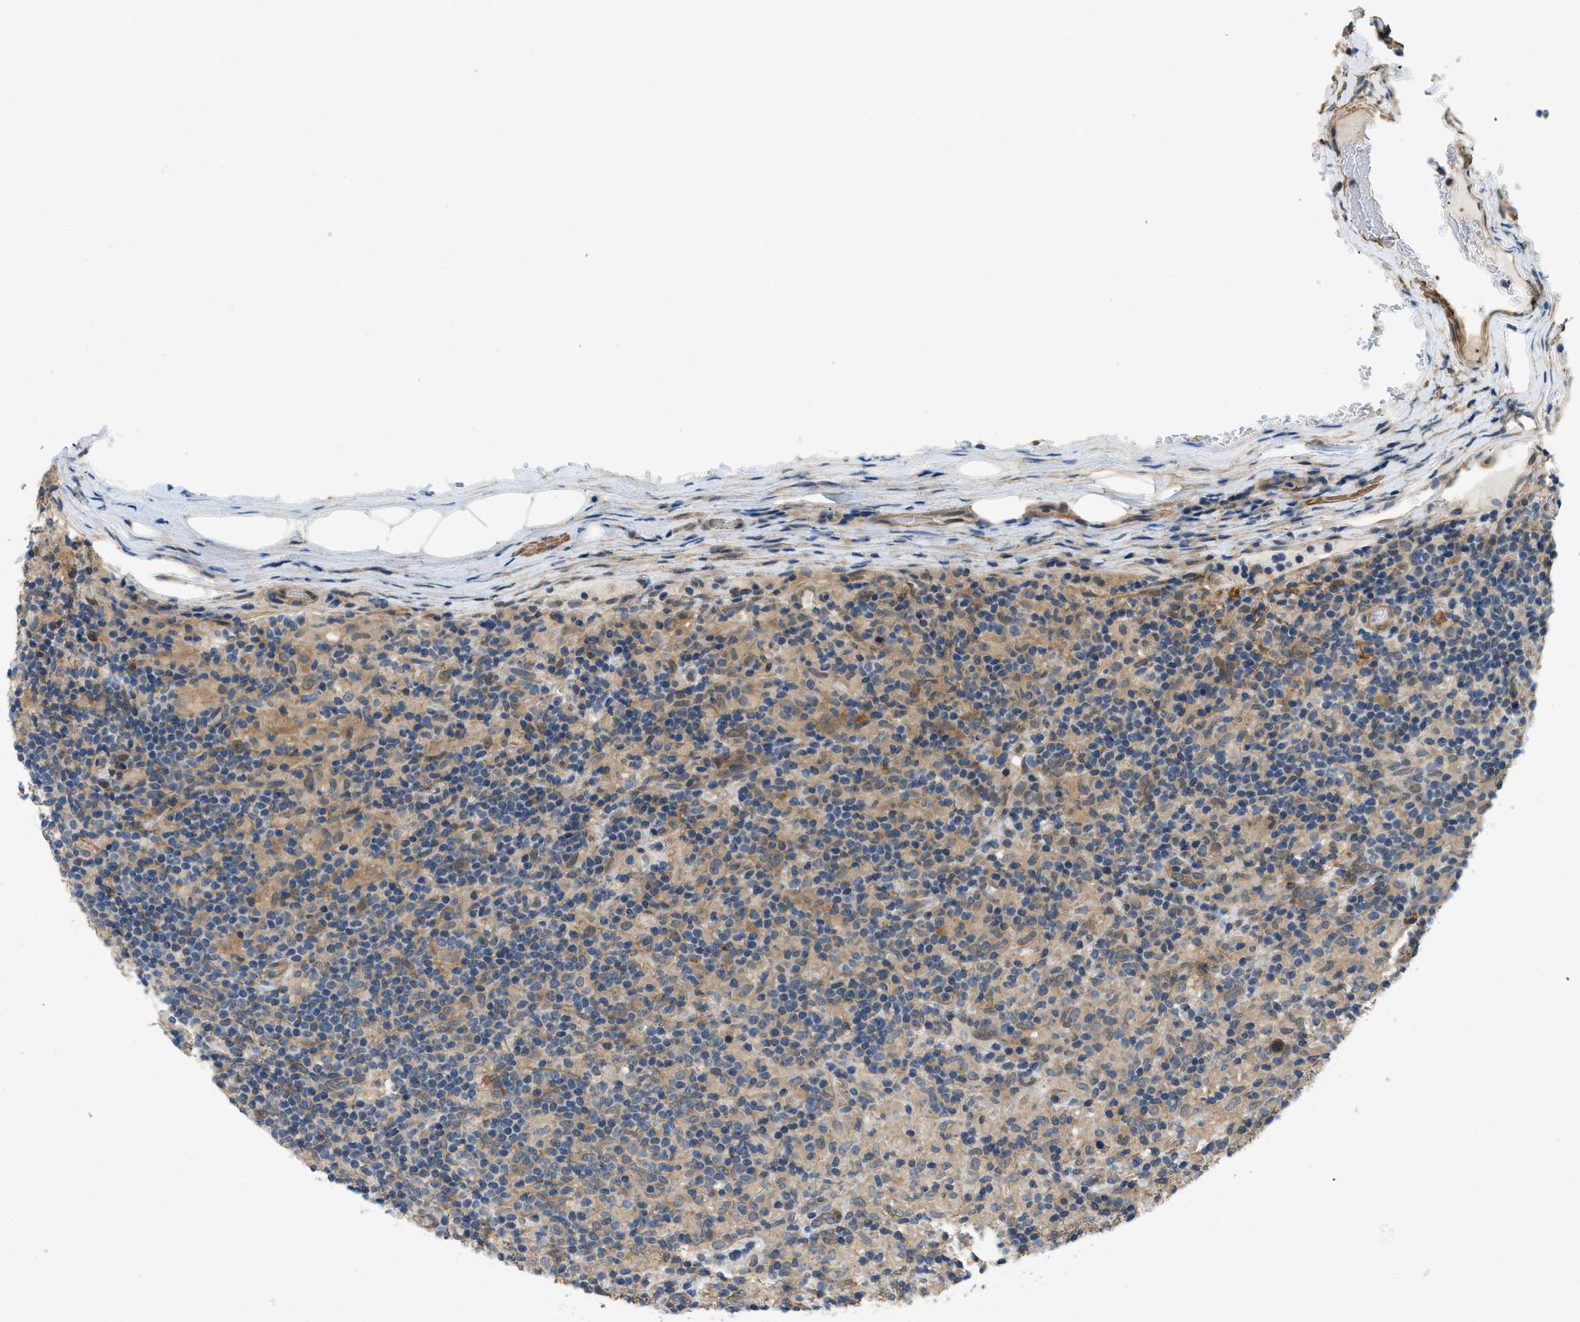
{"staining": {"intensity": "weak", "quantity": ">75%", "location": "cytoplasmic/membranous"}, "tissue": "lymphoma", "cell_type": "Tumor cells", "image_type": "cancer", "snomed": [{"axis": "morphology", "description": "Hodgkin's disease, NOS"}, {"axis": "topography", "description": "Lymph node"}], "caption": "A micrograph of Hodgkin's disease stained for a protein exhibits weak cytoplasmic/membranous brown staining in tumor cells.", "gene": "CGN", "patient": {"sex": "male", "age": 70}}